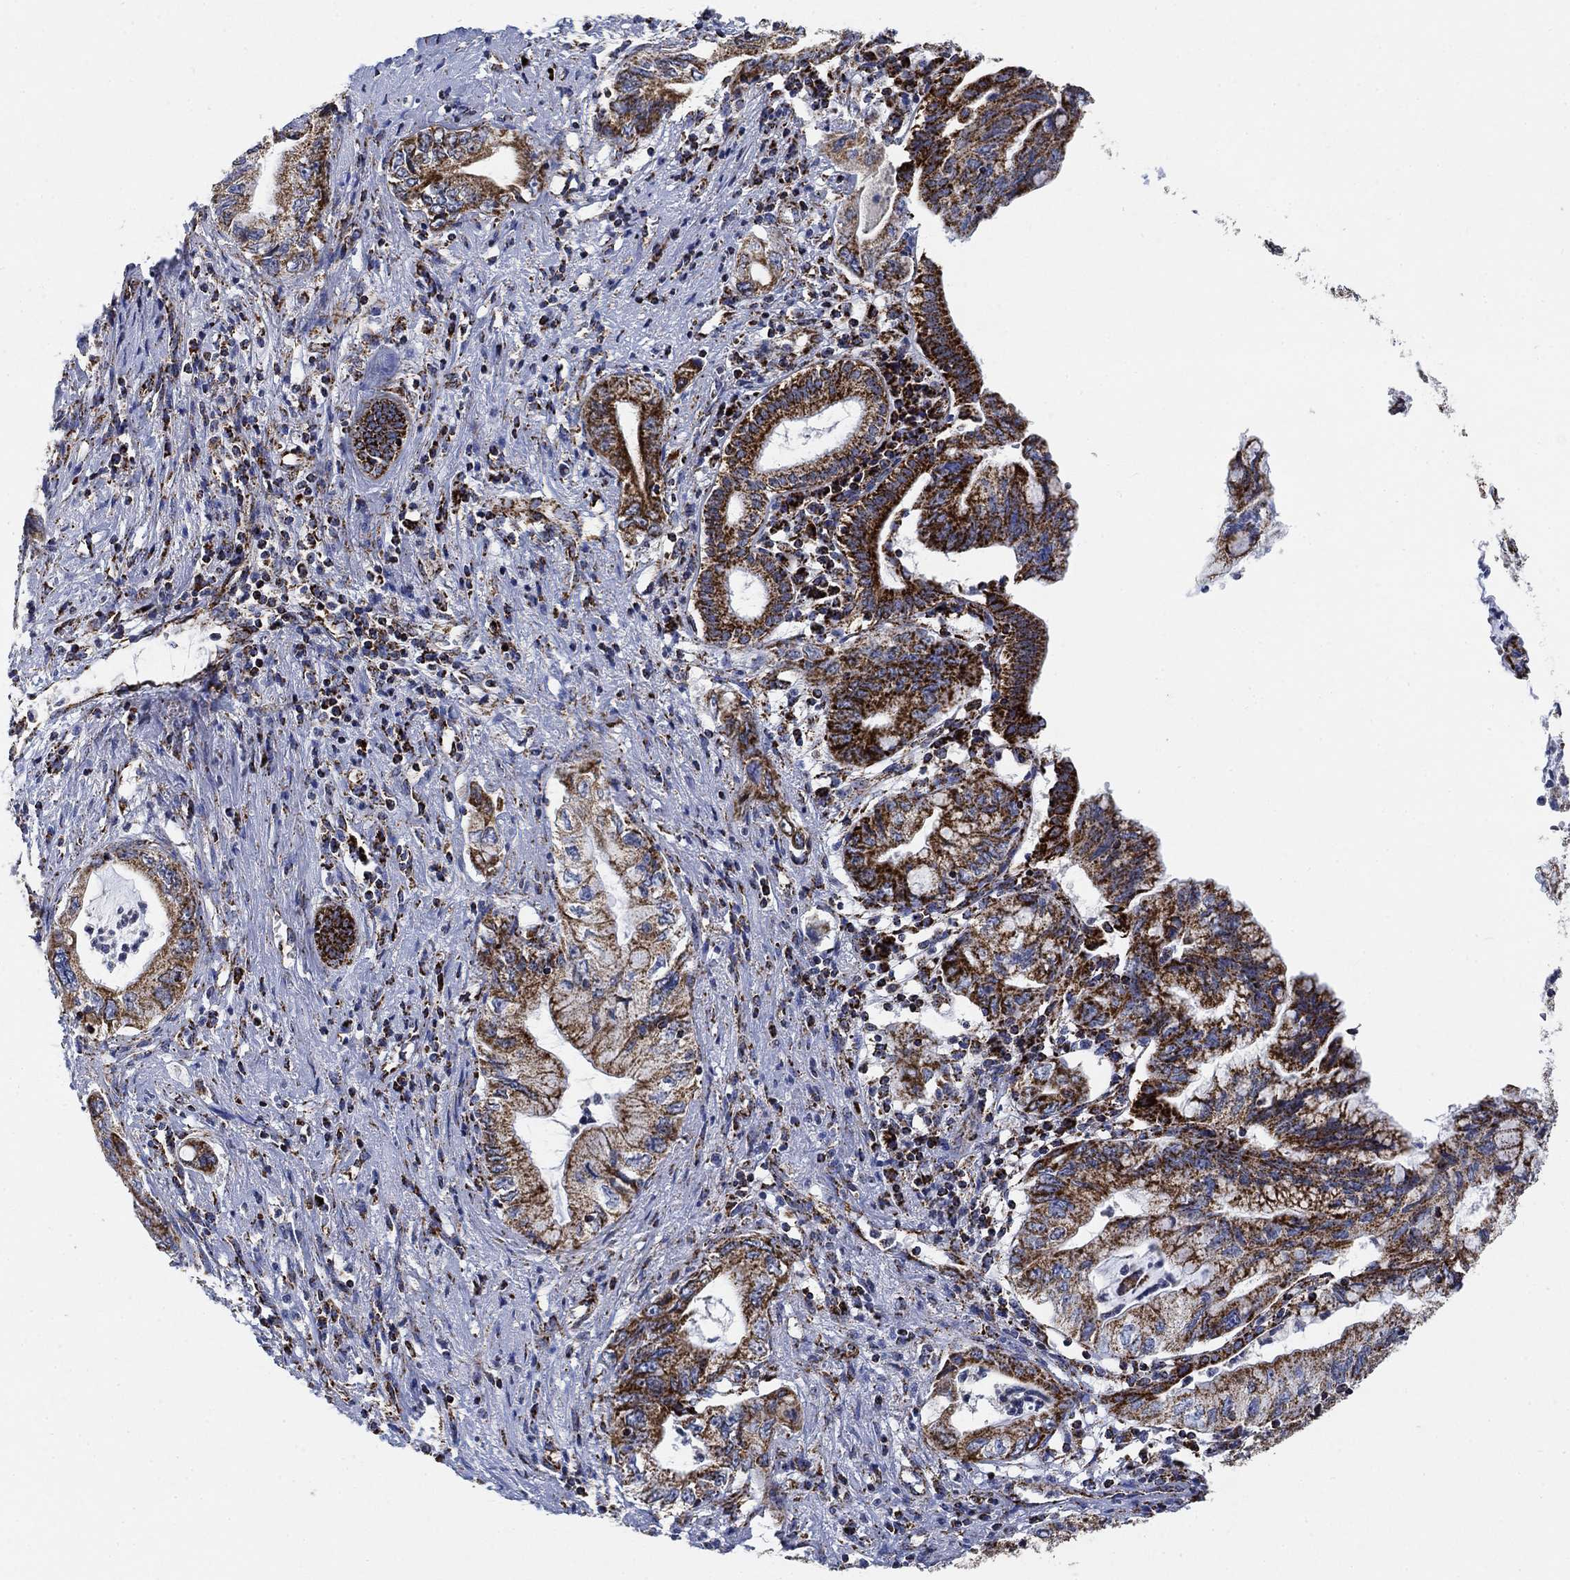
{"staining": {"intensity": "strong", "quantity": "25%-75%", "location": "cytoplasmic/membranous"}, "tissue": "pancreatic cancer", "cell_type": "Tumor cells", "image_type": "cancer", "snomed": [{"axis": "morphology", "description": "Adenocarcinoma, NOS"}, {"axis": "topography", "description": "Pancreas"}], "caption": "The micrograph displays a brown stain indicating the presence of a protein in the cytoplasmic/membranous of tumor cells in pancreatic cancer (adenocarcinoma).", "gene": "NDUFS3", "patient": {"sex": "female", "age": 73}}